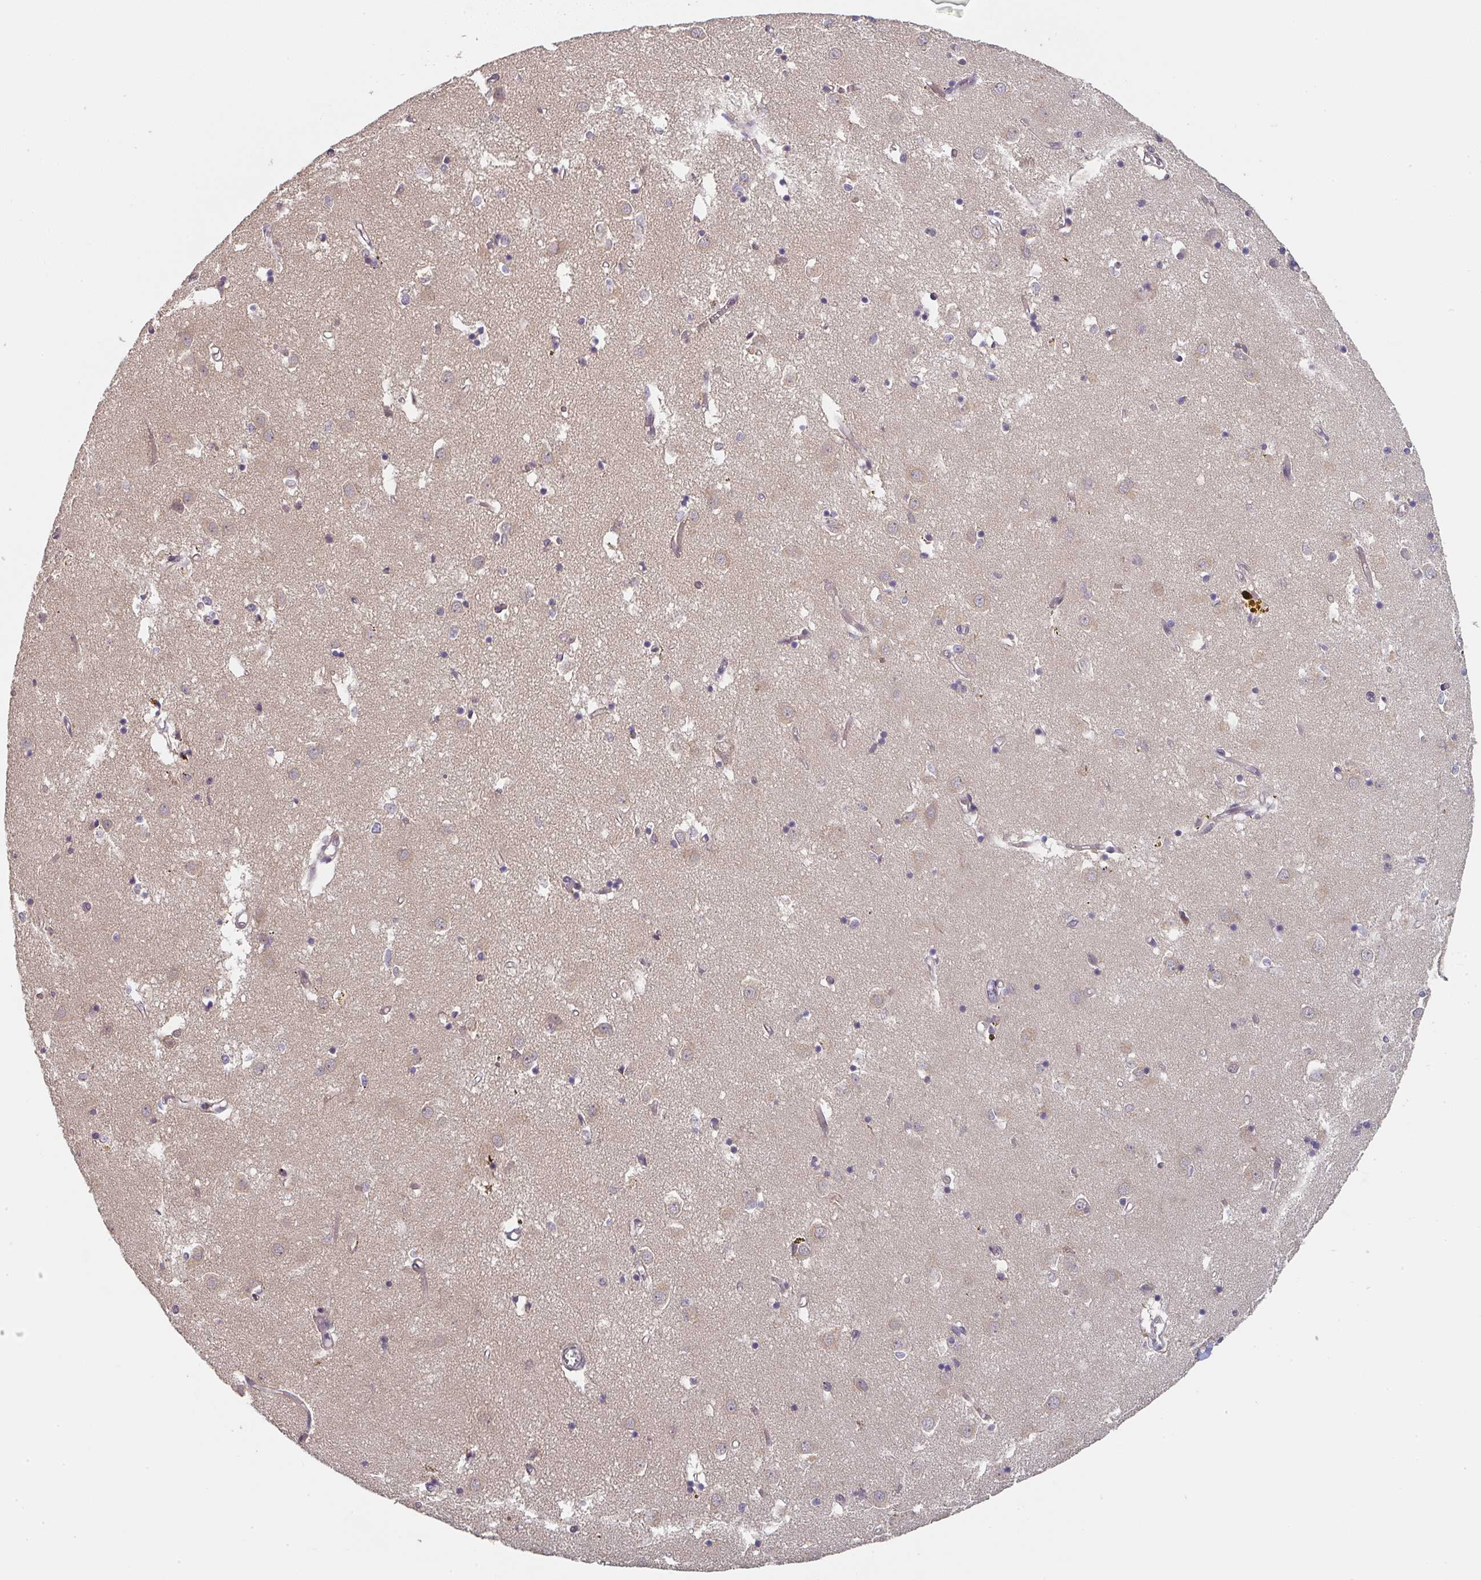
{"staining": {"intensity": "negative", "quantity": "none", "location": "none"}, "tissue": "caudate", "cell_type": "Glial cells", "image_type": "normal", "snomed": [{"axis": "morphology", "description": "Normal tissue, NOS"}, {"axis": "topography", "description": "Lateral ventricle wall"}], "caption": "DAB immunohistochemical staining of normal caudate displays no significant staining in glial cells. (DAB (3,3'-diaminobenzidine) immunohistochemistry (IHC) with hematoxylin counter stain).", "gene": "RANGRF", "patient": {"sex": "male", "age": 70}}